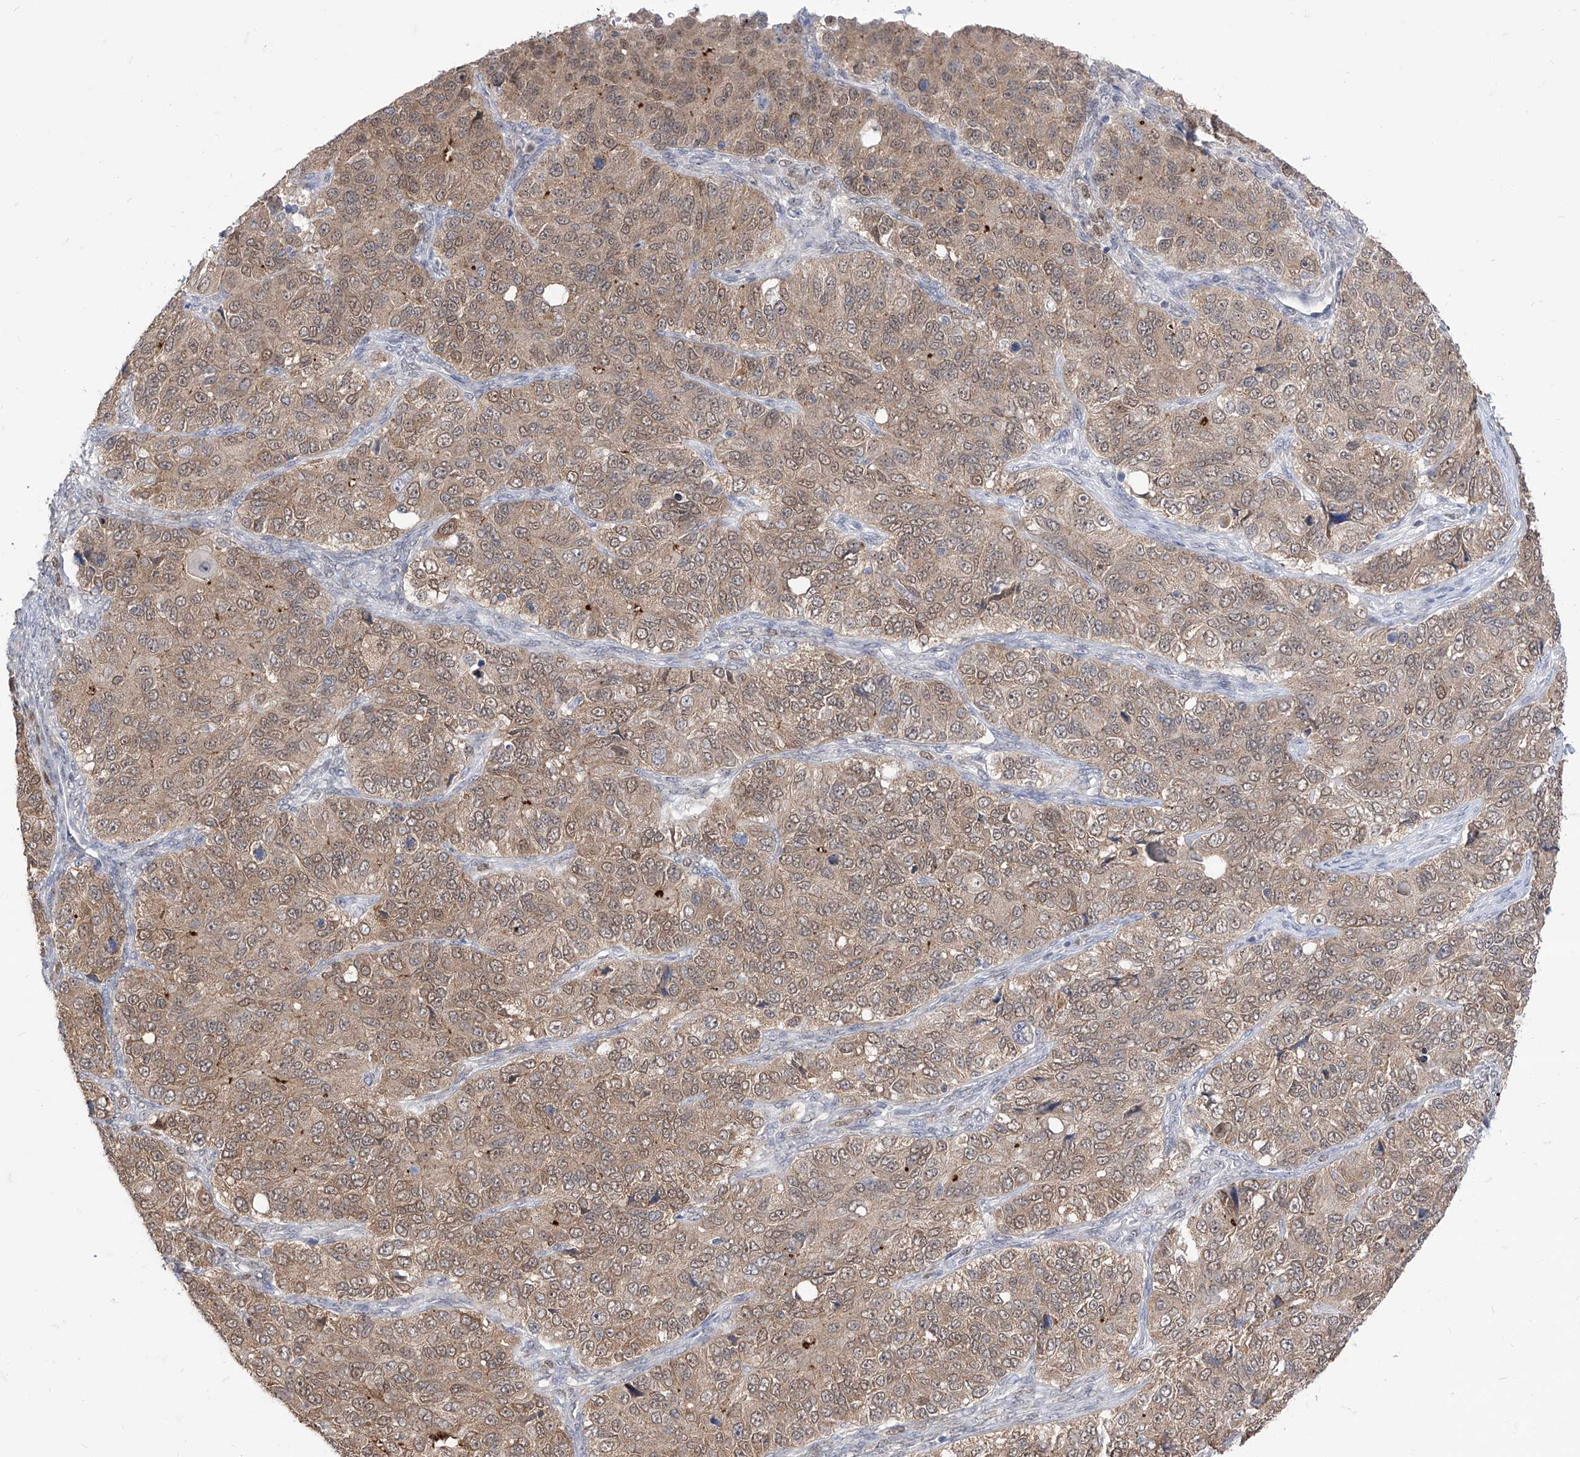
{"staining": {"intensity": "moderate", "quantity": ">75%", "location": "cytoplasmic/membranous,nuclear"}, "tissue": "ovarian cancer", "cell_type": "Tumor cells", "image_type": "cancer", "snomed": [{"axis": "morphology", "description": "Carcinoma, endometroid"}, {"axis": "topography", "description": "Ovary"}], "caption": "This is a histology image of IHC staining of endometroid carcinoma (ovarian), which shows moderate staining in the cytoplasmic/membranous and nuclear of tumor cells.", "gene": "BROX", "patient": {"sex": "female", "age": 51}}